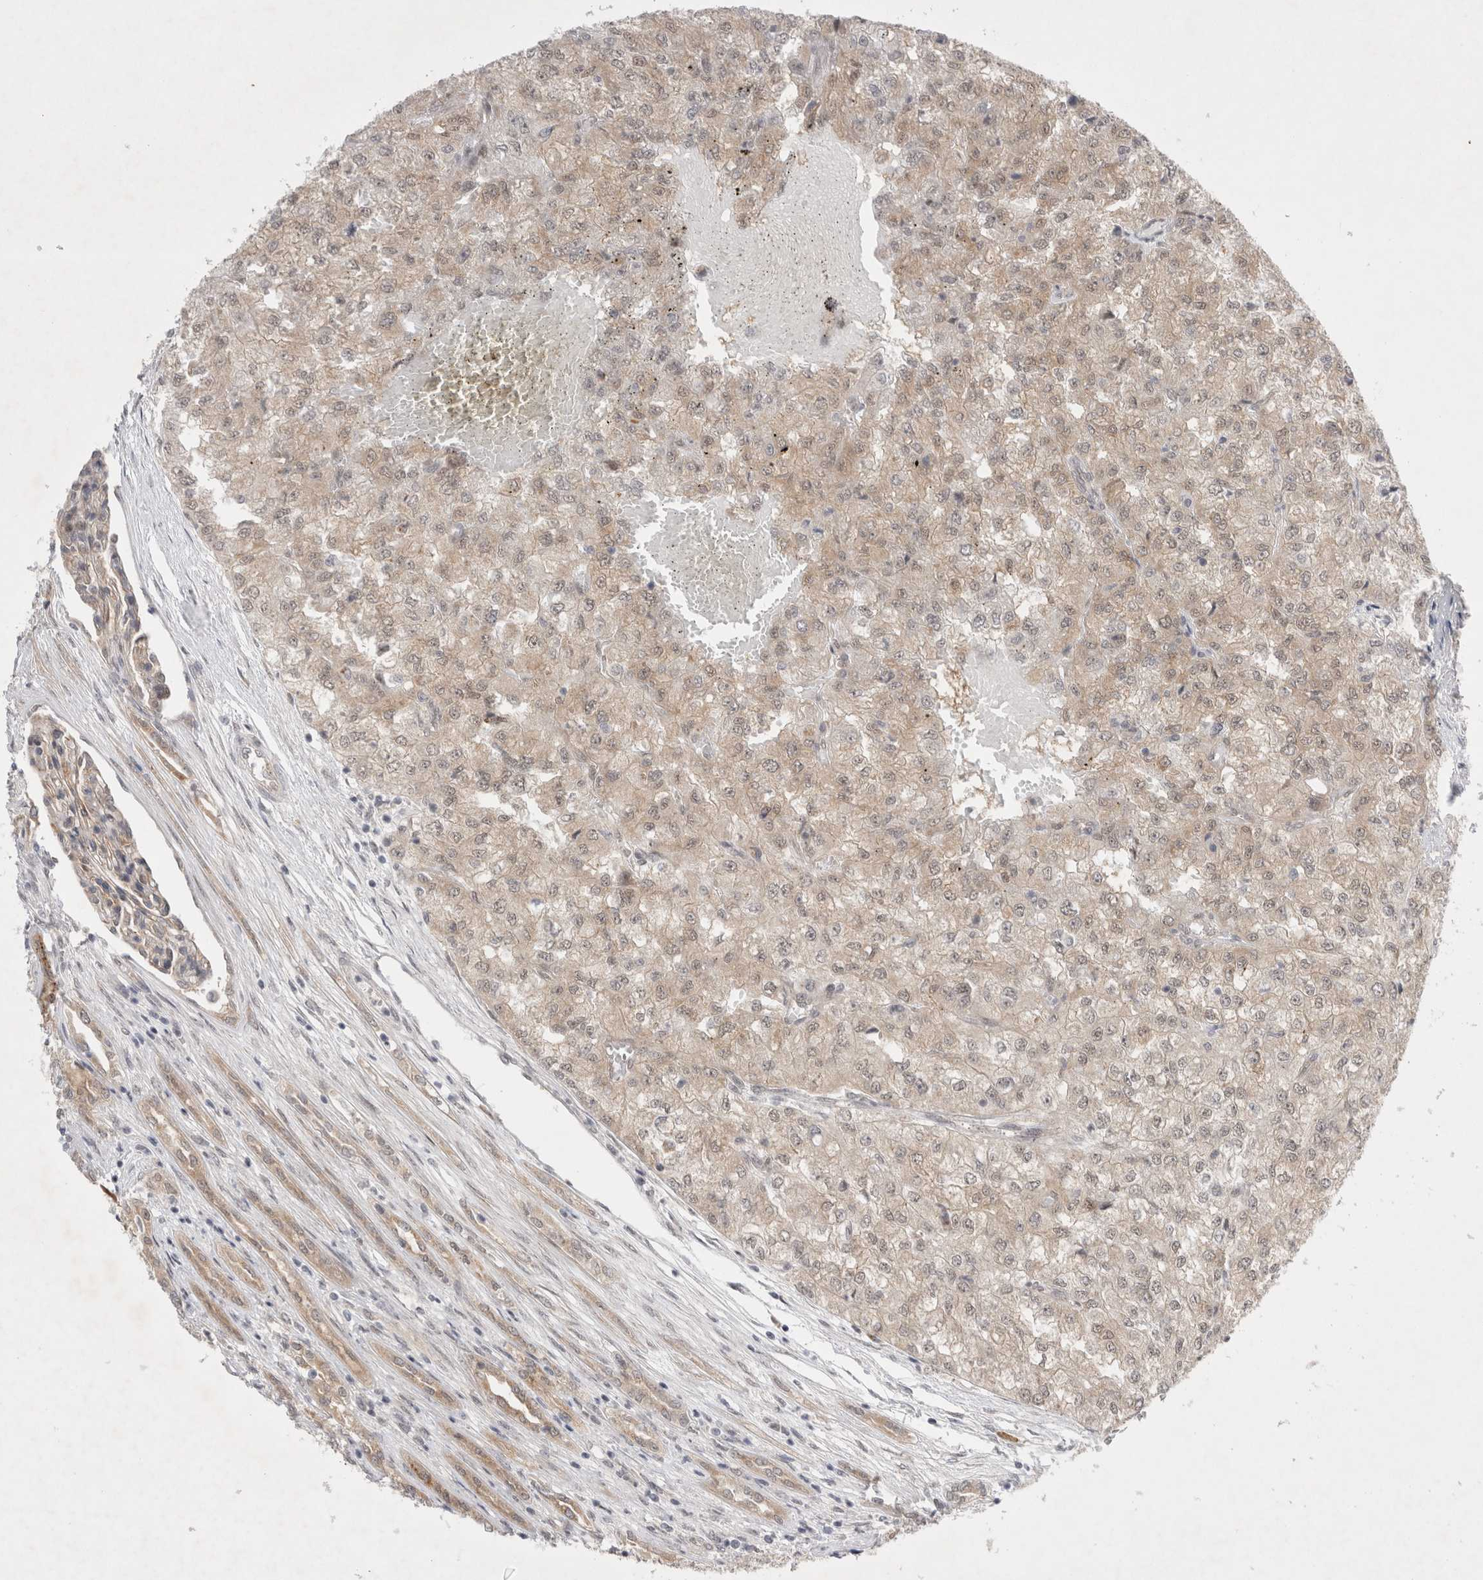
{"staining": {"intensity": "weak", "quantity": ">75%", "location": "cytoplasmic/membranous,nuclear"}, "tissue": "renal cancer", "cell_type": "Tumor cells", "image_type": "cancer", "snomed": [{"axis": "morphology", "description": "Adenocarcinoma, NOS"}, {"axis": "topography", "description": "Kidney"}], "caption": "Adenocarcinoma (renal) was stained to show a protein in brown. There is low levels of weak cytoplasmic/membranous and nuclear positivity in approximately >75% of tumor cells.", "gene": "WIPF2", "patient": {"sex": "female", "age": 54}}